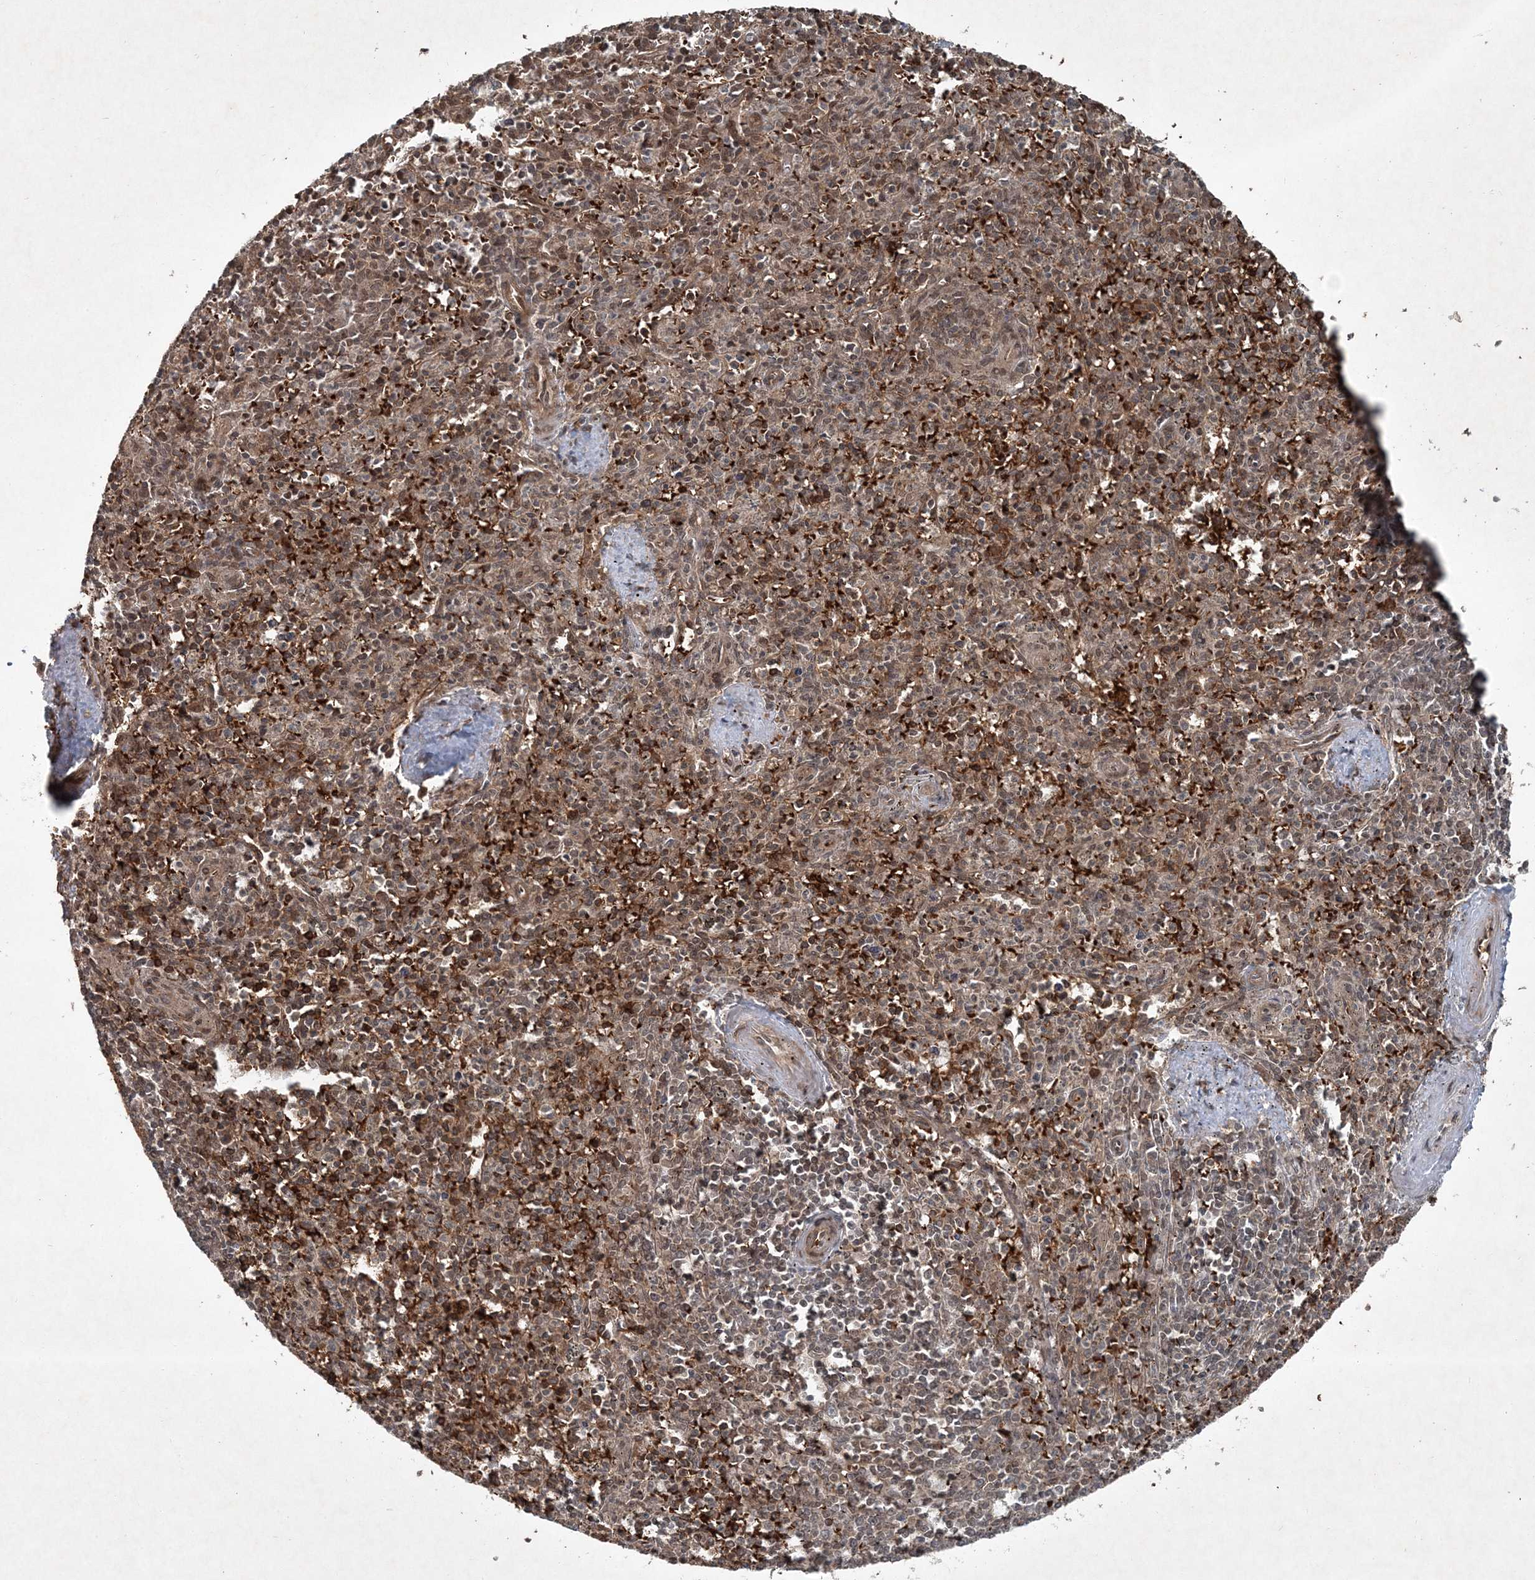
{"staining": {"intensity": "moderate", "quantity": "25%-75%", "location": "cytoplasmic/membranous,nuclear"}, "tissue": "spleen", "cell_type": "Cells in red pulp", "image_type": "normal", "snomed": [{"axis": "morphology", "description": "Normal tissue, NOS"}, {"axis": "topography", "description": "Spleen"}], "caption": "Spleen was stained to show a protein in brown. There is medium levels of moderate cytoplasmic/membranous,nuclear expression in about 25%-75% of cells in red pulp. (DAB IHC with brightfield microscopy, high magnification).", "gene": "FBXL17", "patient": {"sex": "male", "age": 72}}